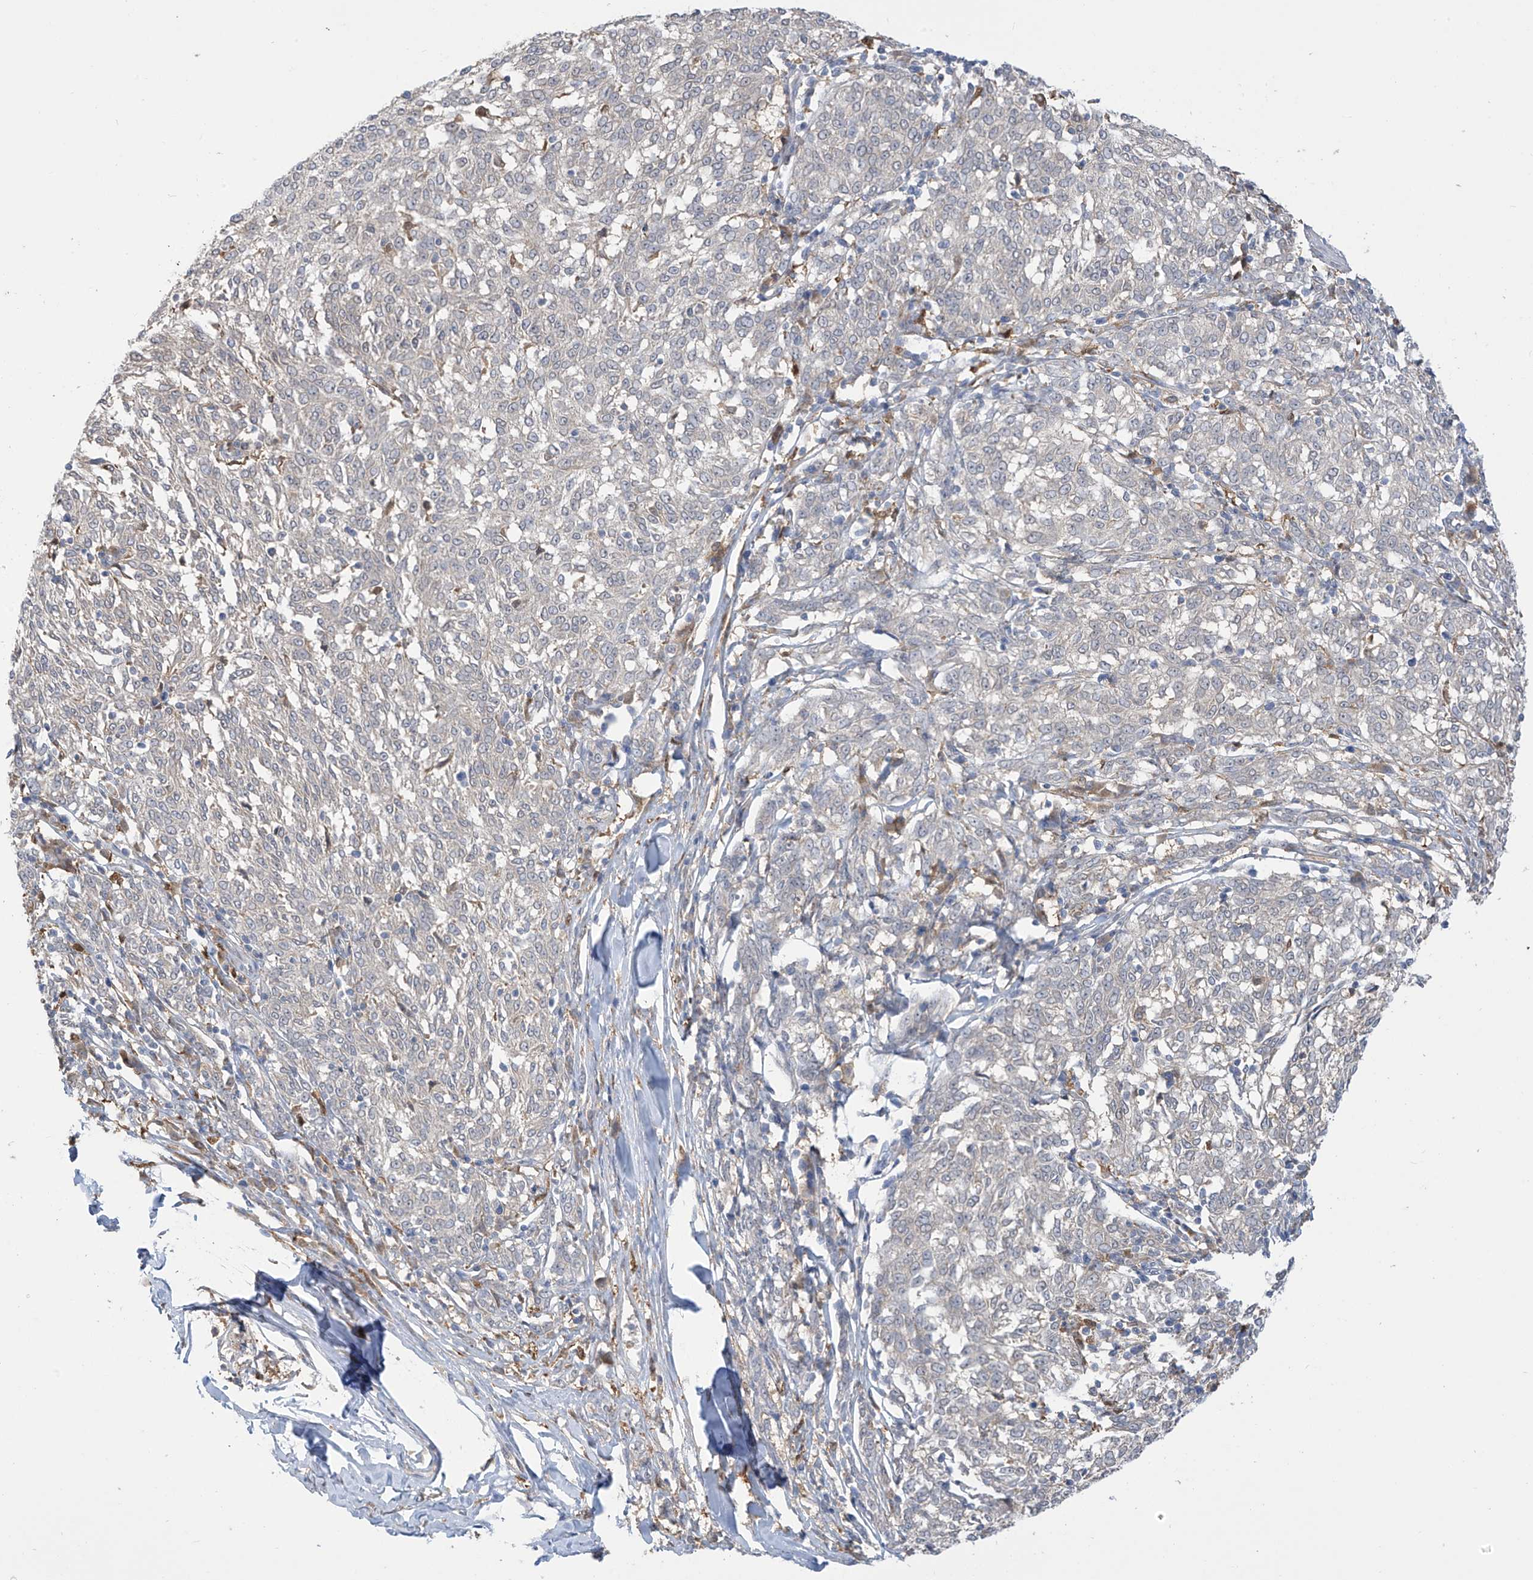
{"staining": {"intensity": "negative", "quantity": "none", "location": "none"}, "tissue": "melanoma", "cell_type": "Tumor cells", "image_type": "cancer", "snomed": [{"axis": "morphology", "description": "Malignant melanoma, NOS"}, {"axis": "topography", "description": "Skin"}], "caption": "Melanoma was stained to show a protein in brown. There is no significant expression in tumor cells.", "gene": "IDH1", "patient": {"sex": "female", "age": 72}}